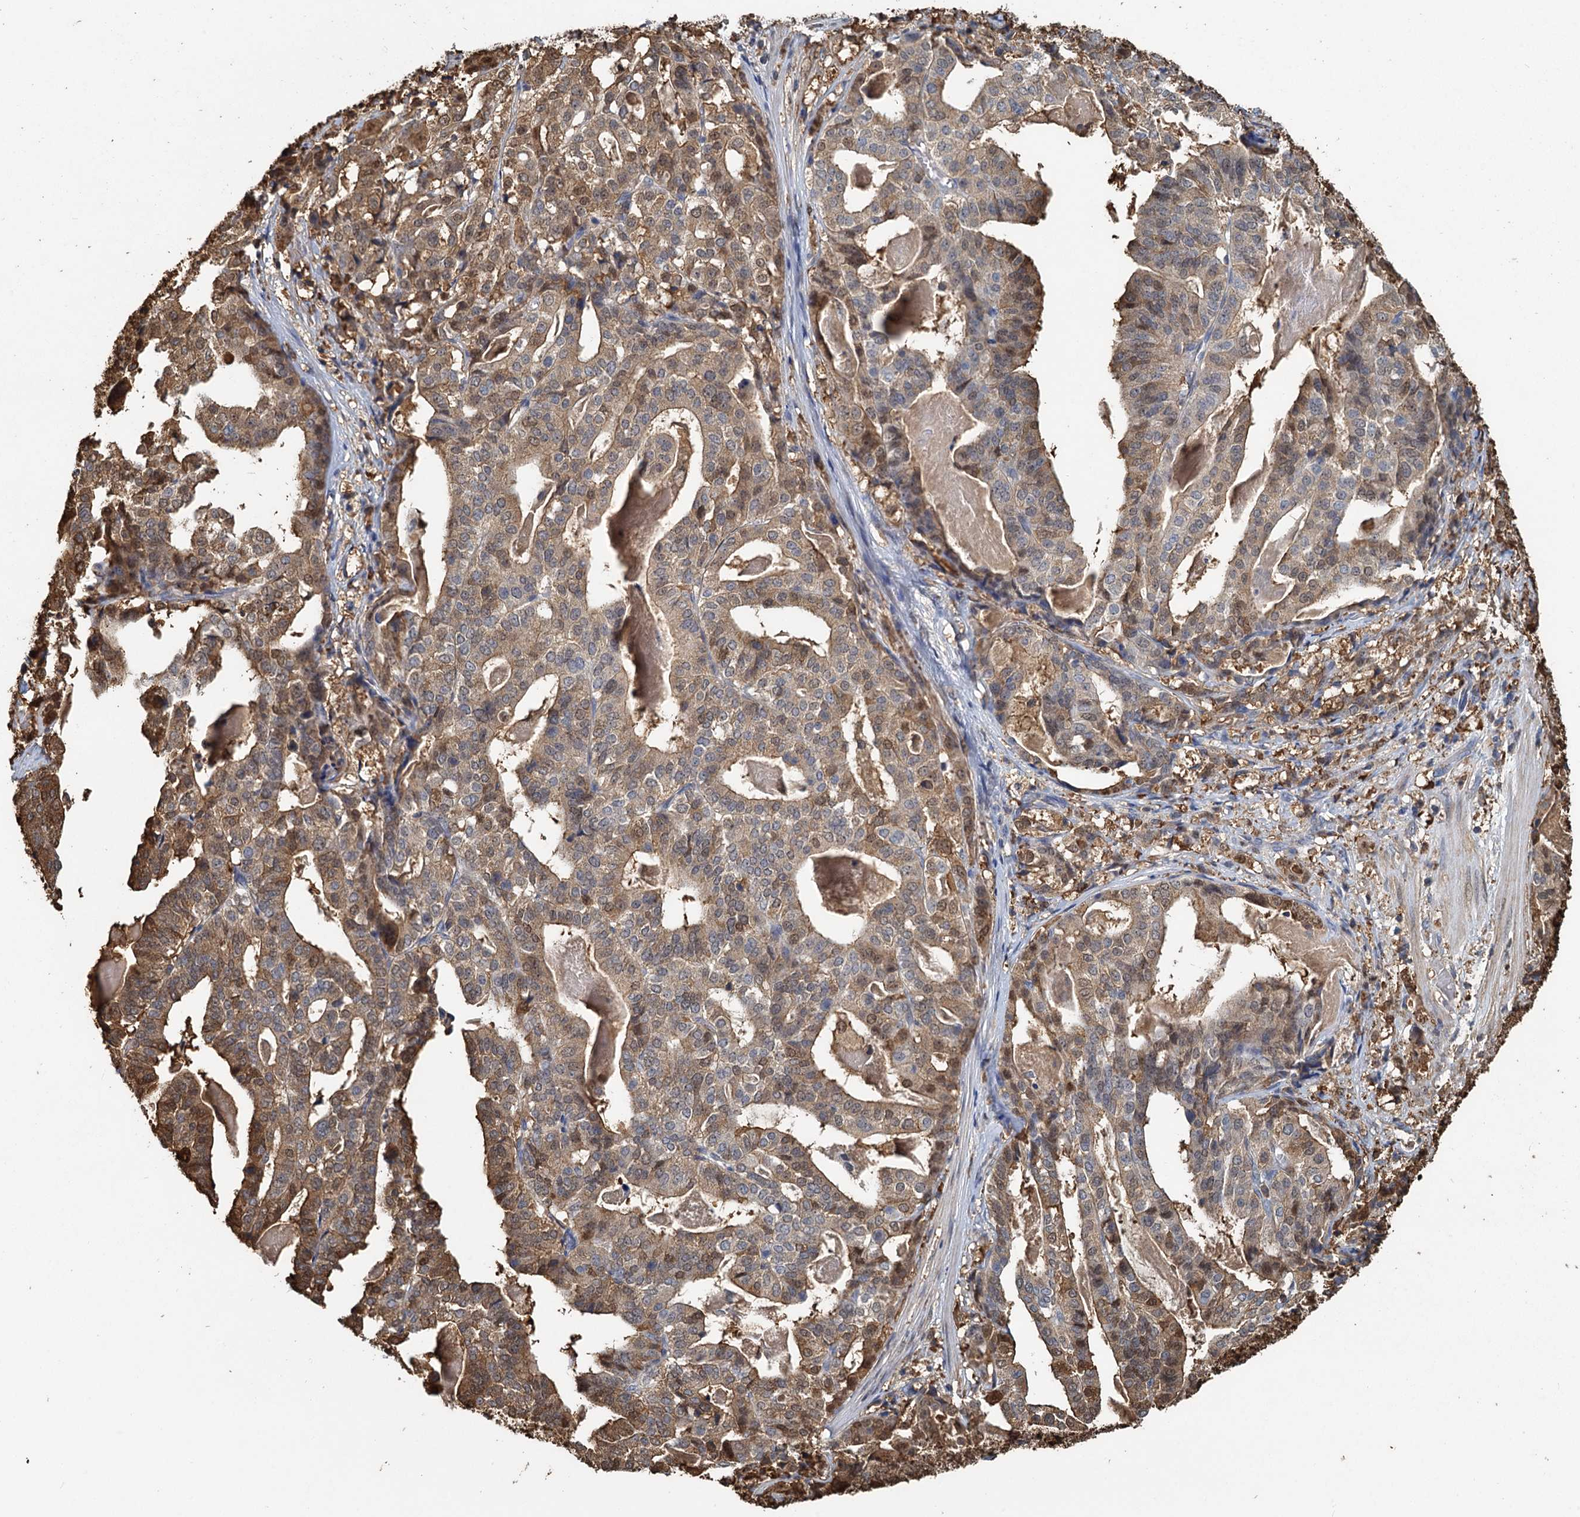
{"staining": {"intensity": "moderate", "quantity": ">75%", "location": "cytoplasmic/membranous,nuclear"}, "tissue": "stomach cancer", "cell_type": "Tumor cells", "image_type": "cancer", "snomed": [{"axis": "morphology", "description": "Adenocarcinoma, NOS"}, {"axis": "topography", "description": "Stomach"}], "caption": "Stomach adenocarcinoma stained with immunohistochemistry exhibits moderate cytoplasmic/membranous and nuclear expression in approximately >75% of tumor cells. Immunohistochemistry stains the protein in brown and the nuclei are stained blue.", "gene": "S100A6", "patient": {"sex": "male", "age": 48}}